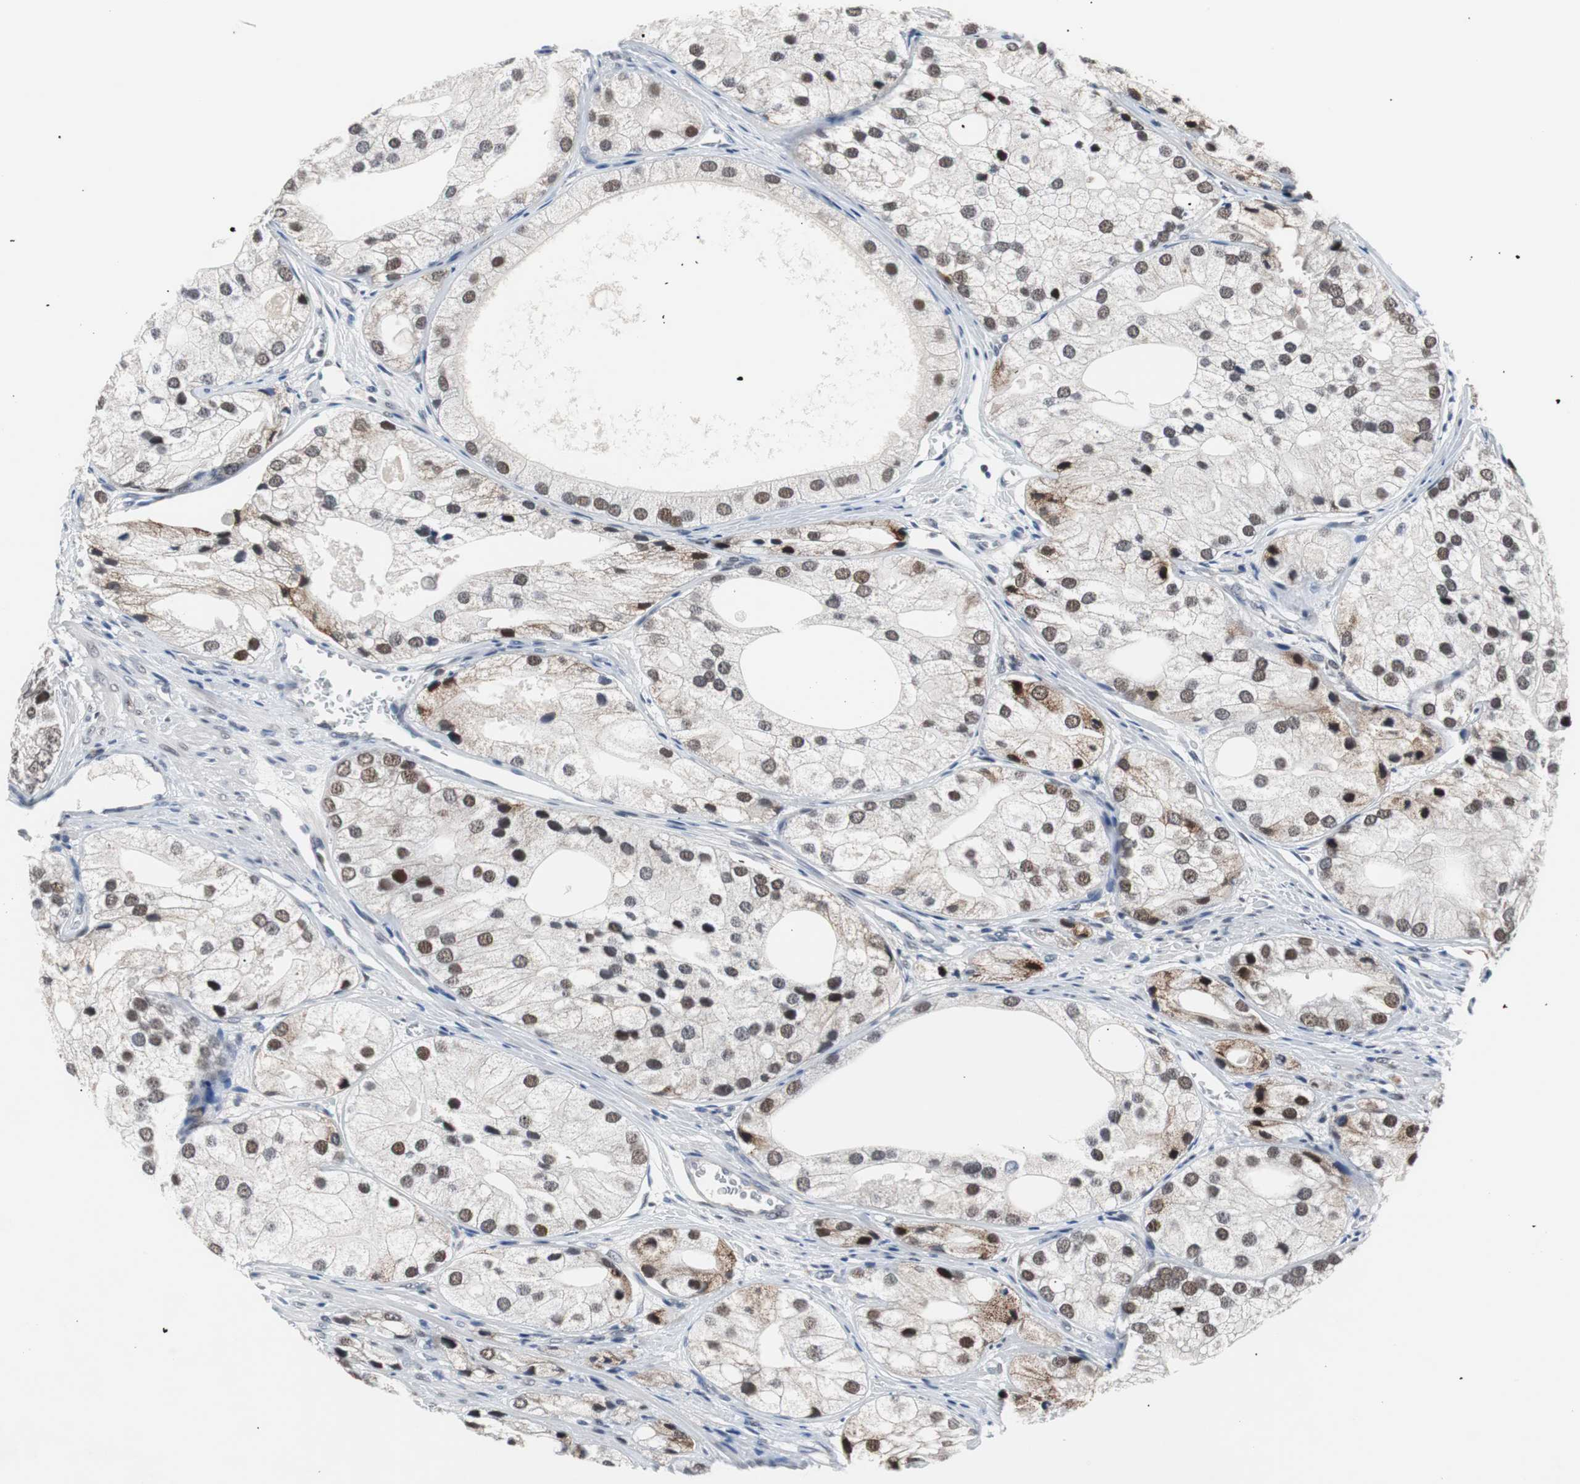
{"staining": {"intensity": "moderate", "quantity": "25%-75%", "location": "nuclear"}, "tissue": "prostate cancer", "cell_type": "Tumor cells", "image_type": "cancer", "snomed": [{"axis": "morphology", "description": "Adenocarcinoma, Low grade"}, {"axis": "topography", "description": "Prostate"}], "caption": "IHC histopathology image of neoplastic tissue: low-grade adenocarcinoma (prostate) stained using immunohistochemistry shows medium levels of moderate protein expression localized specifically in the nuclear of tumor cells, appearing as a nuclear brown color.", "gene": "USP28", "patient": {"sex": "male", "age": 69}}